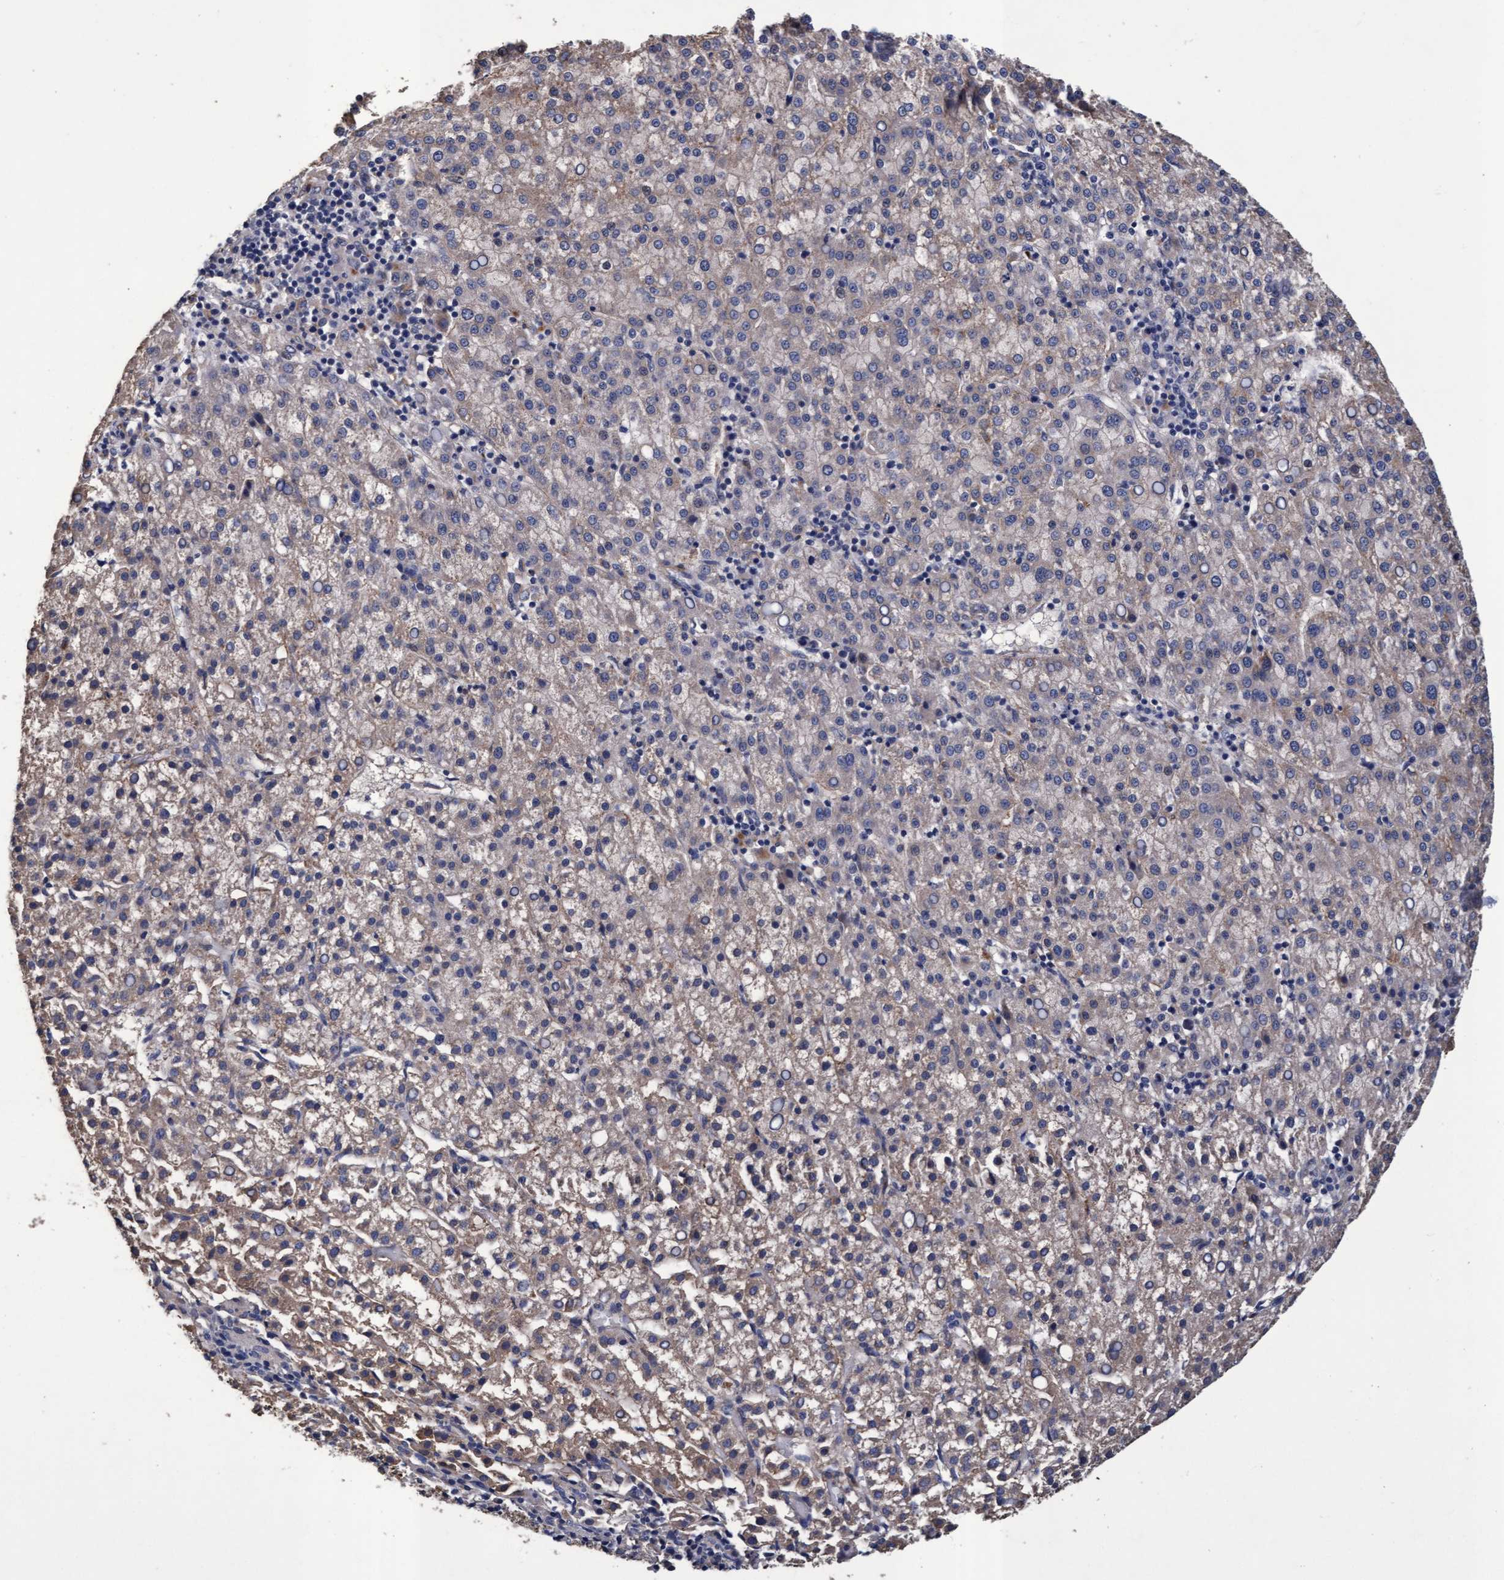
{"staining": {"intensity": "weak", "quantity": "25%-75%", "location": "cytoplasmic/membranous"}, "tissue": "liver cancer", "cell_type": "Tumor cells", "image_type": "cancer", "snomed": [{"axis": "morphology", "description": "Carcinoma, Hepatocellular, NOS"}, {"axis": "topography", "description": "Liver"}], "caption": "Brown immunohistochemical staining in human liver cancer (hepatocellular carcinoma) reveals weak cytoplasmic/membranous staining in about 25%-75% of tumor cells. (Stains: DAB in brown, nuclei in blue, Microscopy: brightfield microscopy at high magnification).", "gene": "CPQ", "patient": {"sex": "female", "age": 58}}